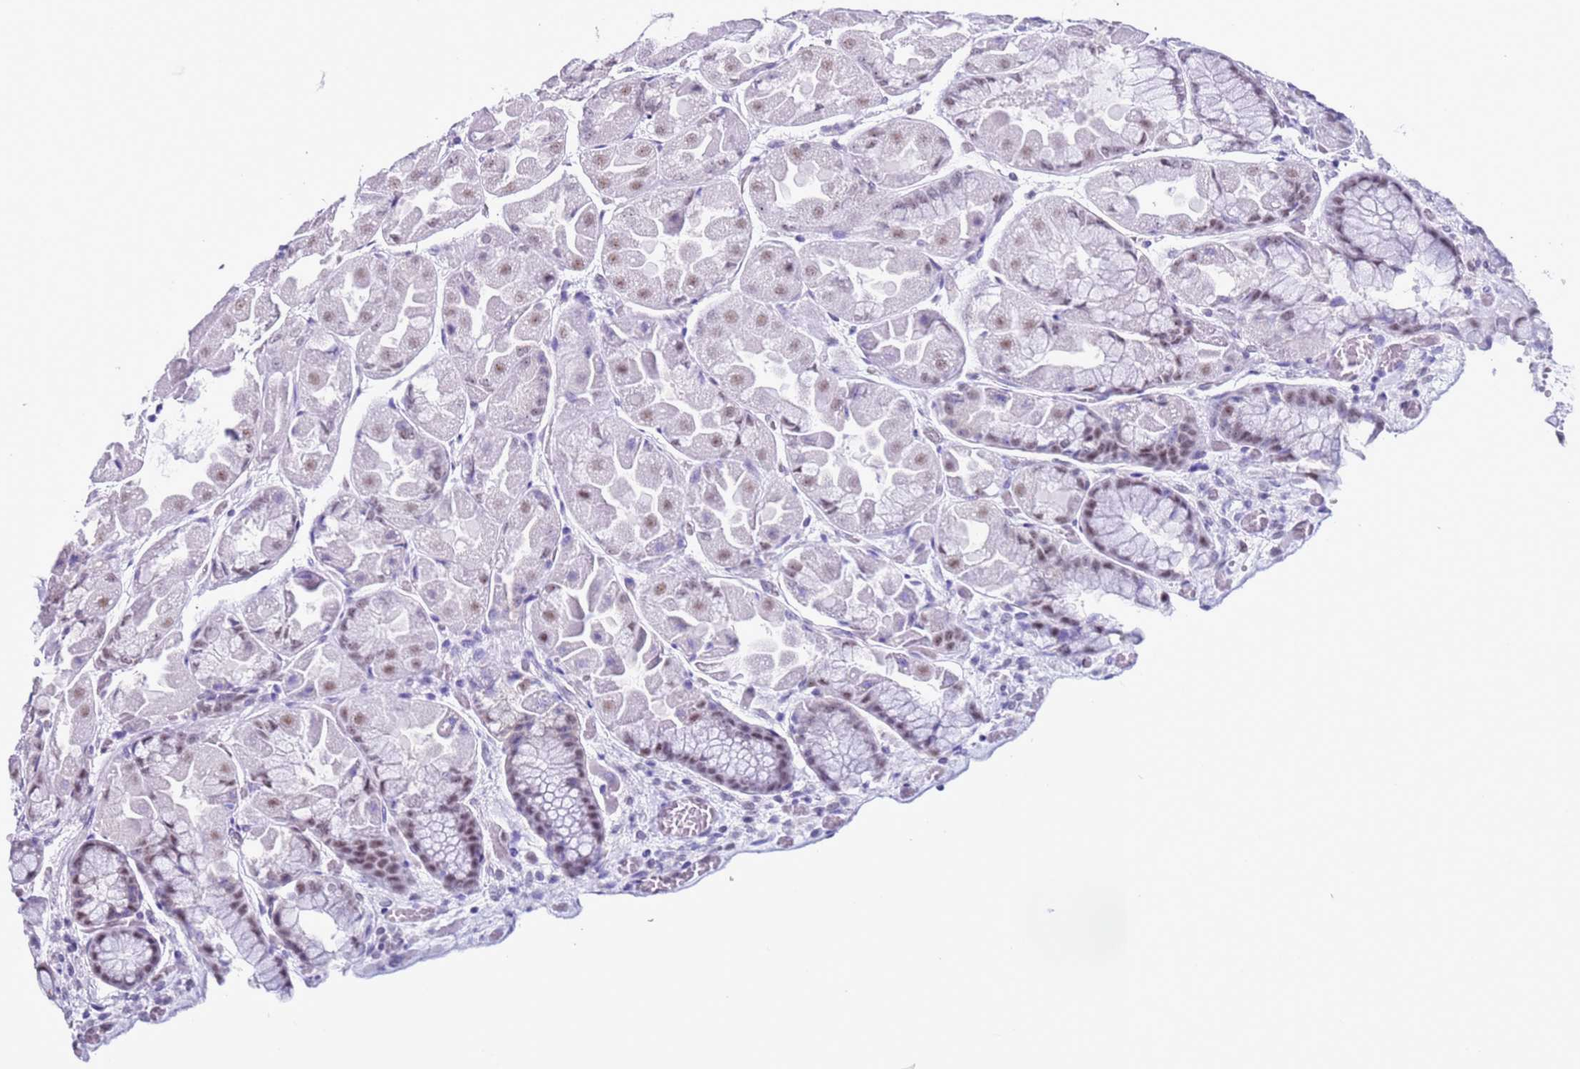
{"staining": {"intensity": "moderate", "quantity": ">75%", "location": "nuclear"}, "tissue": "stomach", "cell_type": "Glandular cells", "image_type": "normal", "snomed": [{"axis": "morphology", "description": "Normal tissue, NOS"}, {"axis": "topography", "description": "Stomach"}], "caption": "Stomach was stained to show a protein in brown. There is medium levels of moderate nuclear expression in approximately >75% of glandular cells.", "gene": "DHX15", "patient": {"sex": "female", "age": 61}}